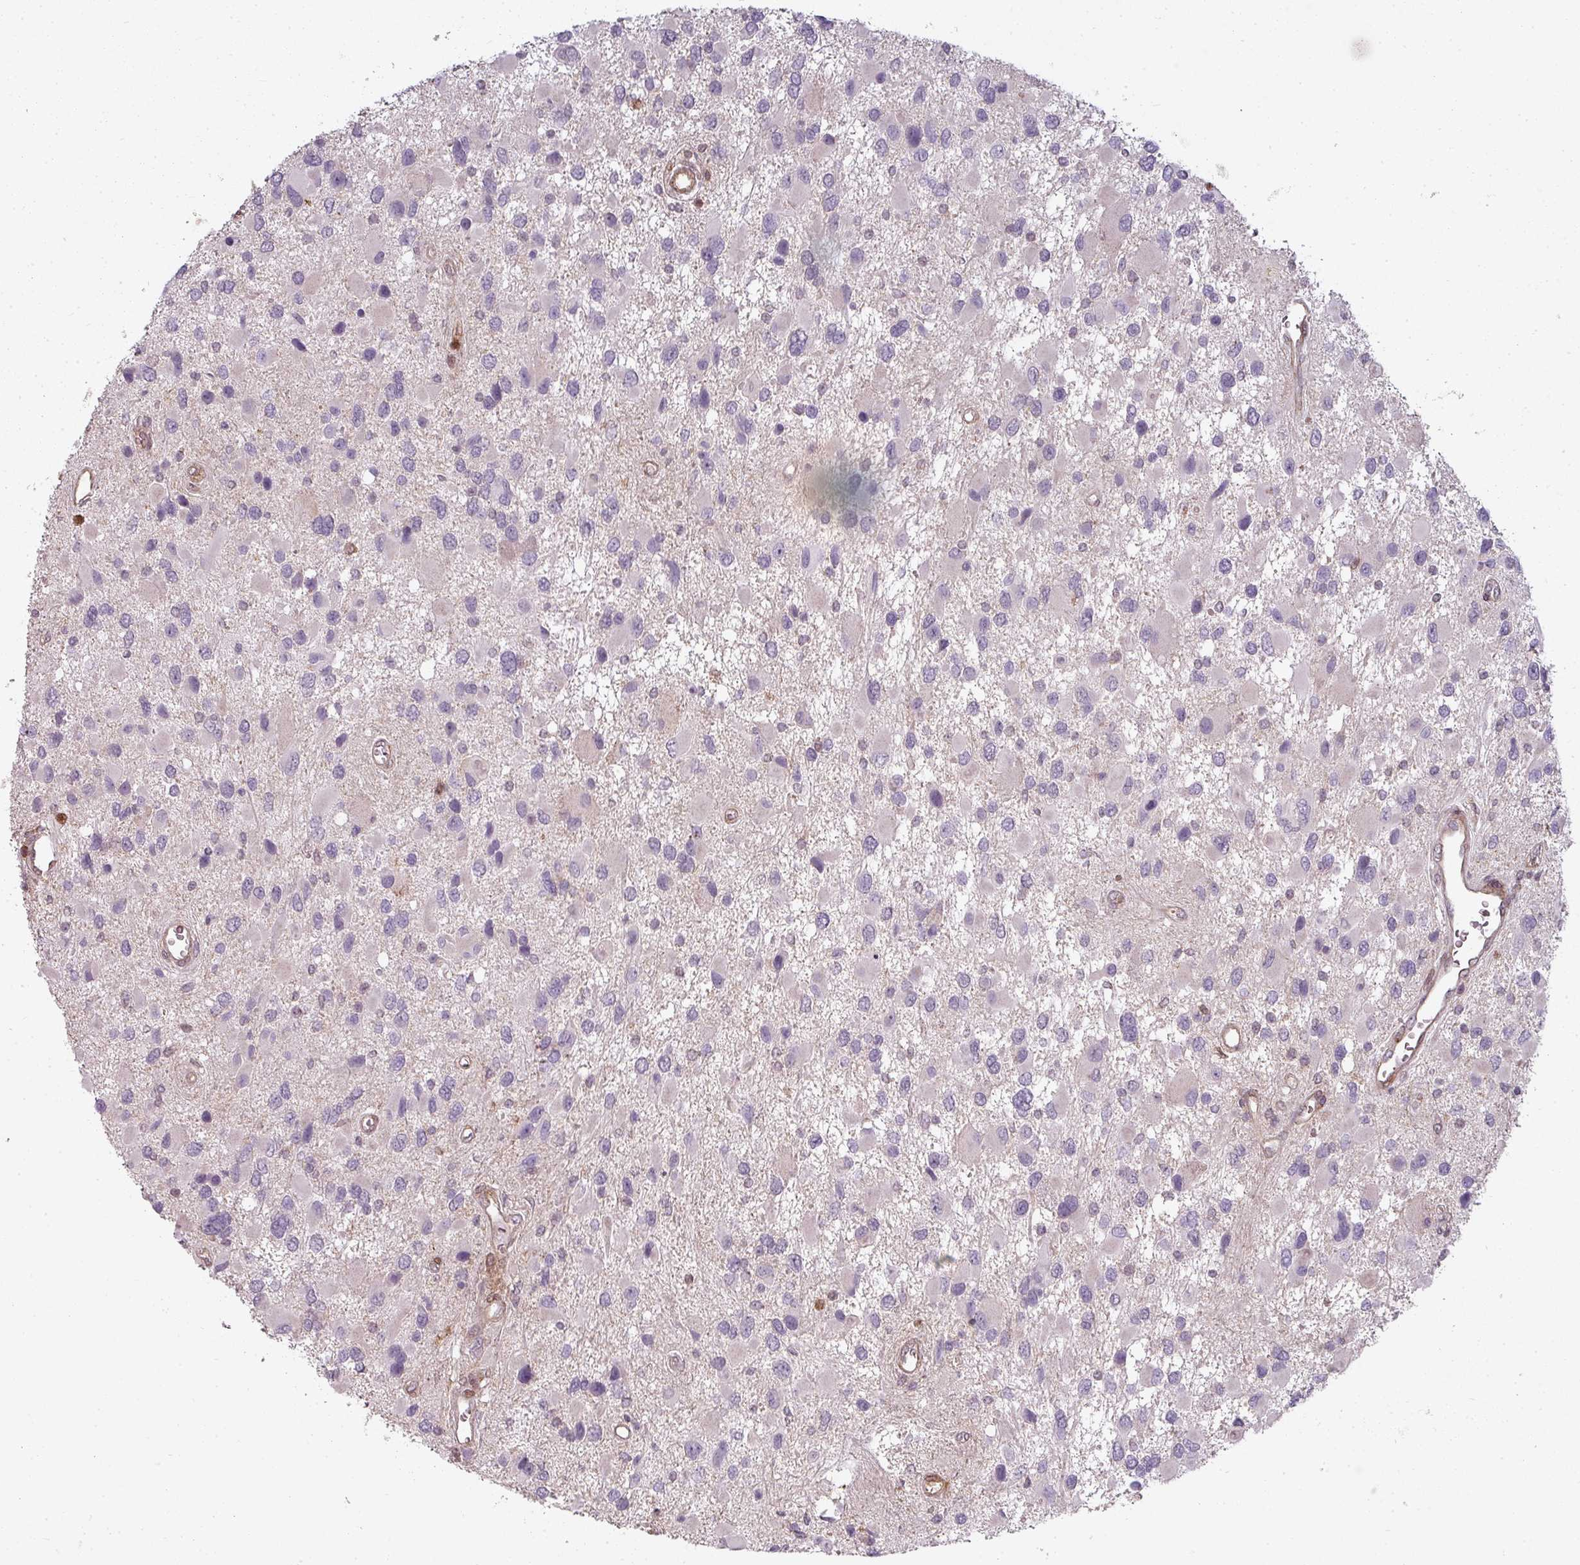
{"staining": {"intensity": "negative", "quantity": "none", "location": "none"}, "tissue": "glioma", "cell_type": "Tumor cells", "image_type": "cancer", "snomed": [{"axis": "morphology", "description": "Glioma, malignant, High grade"}, {"axis": "topography", "description": "Brain"}], "caption": "This histopathology image is of glioma stained with IHC to label a protein in brown with the nuclei are counter-stained blue. There is no positivity in tumor cells.", "gene": "CLIC1", "patient": {"sex": "male", "age": 53}}